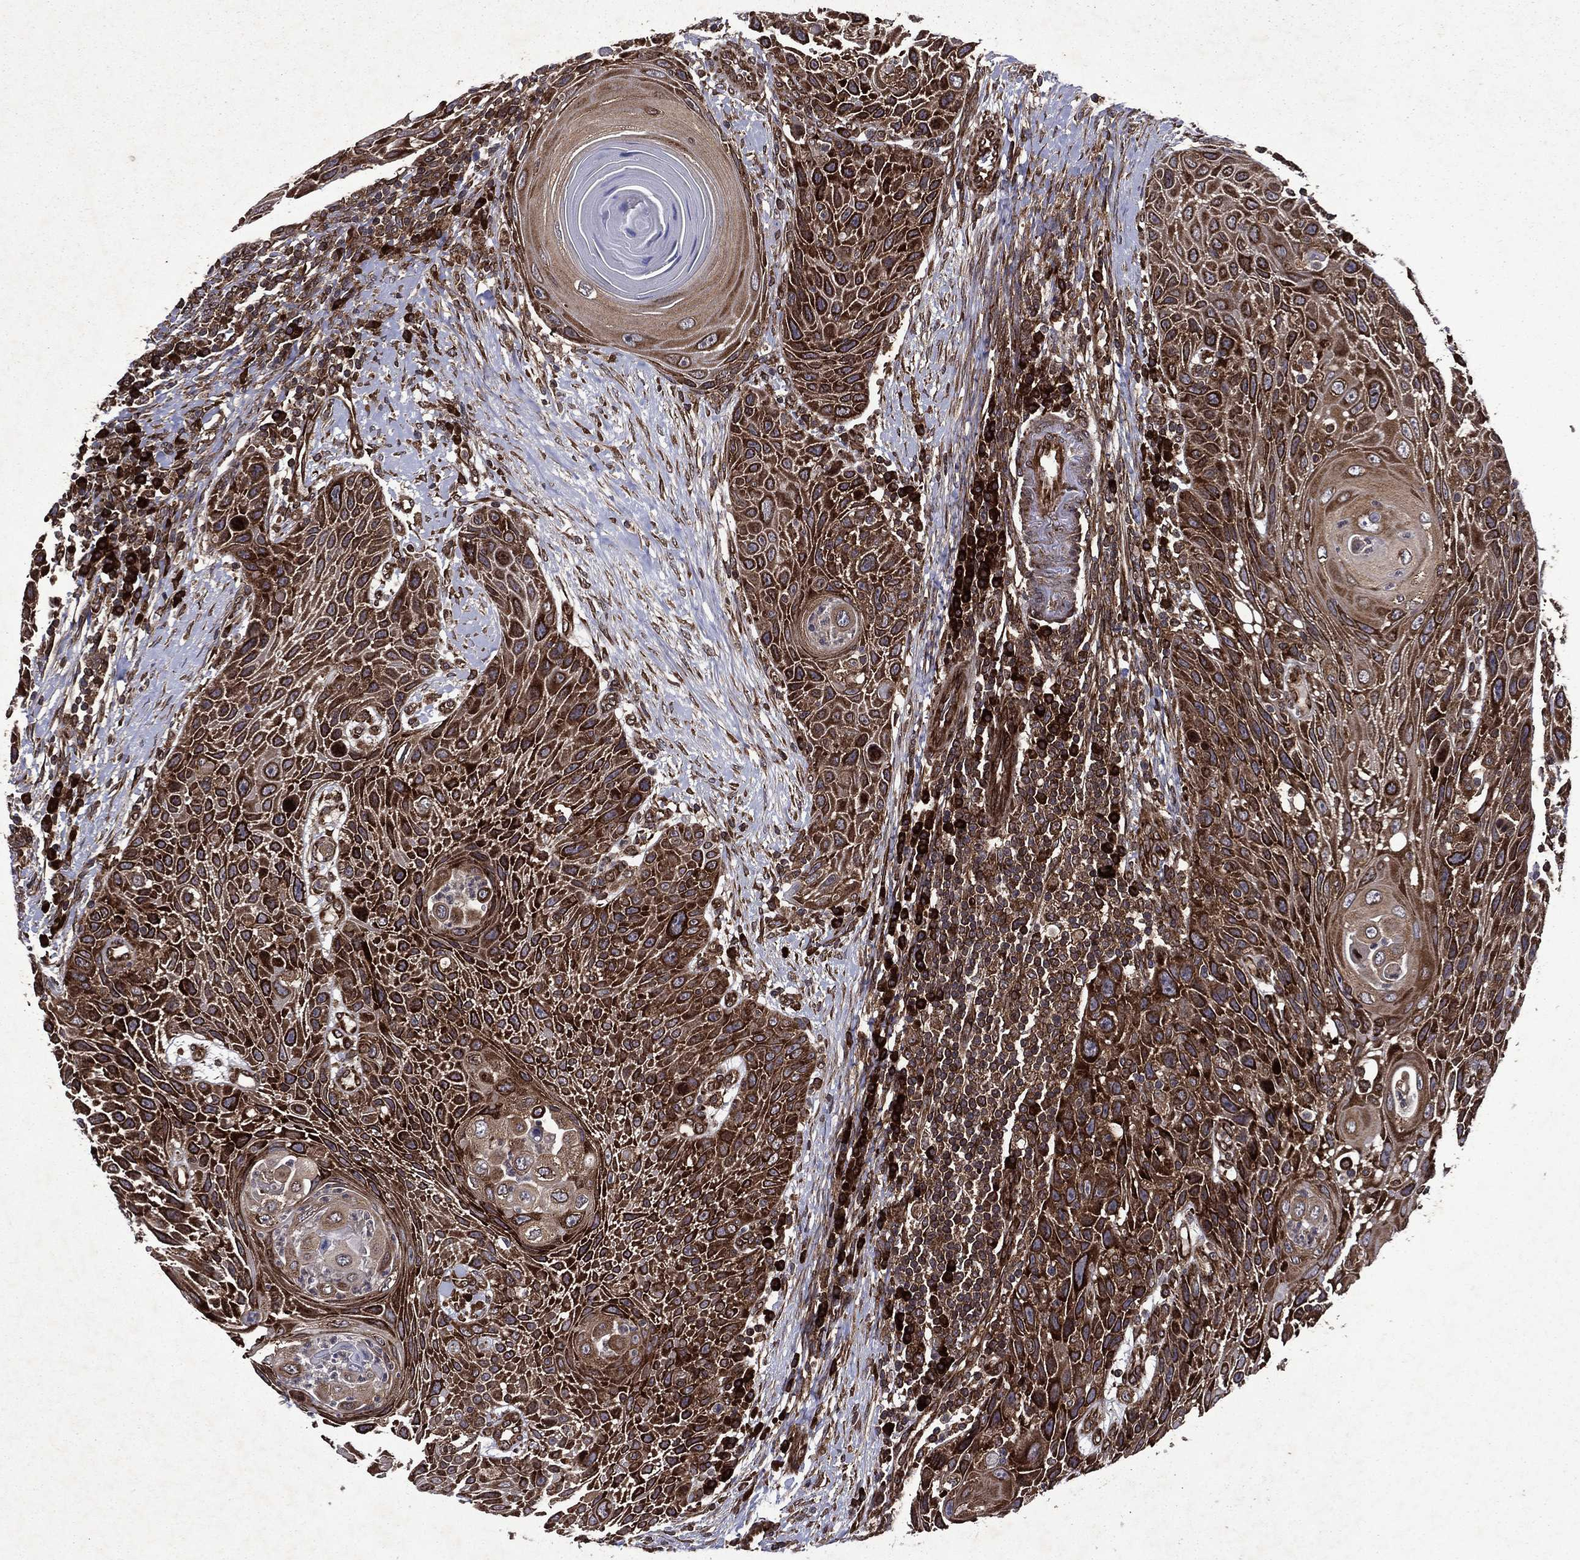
{"staining": {"intensity": "strong", "quantity": ">75%", "location": "cytoplasmic/membranous"}, "tissue": "head and neck cancer", "cell_type": "Tumor cells", "image_type": "cancer", "snomed": [{"axis": "morphology", "description": "Squamous cell carcinoma, NOS"}, {"axis": "topography", "description": "Head-Neck"}], "caption": "Protein expression by IHC displays strong cytoplasmic/membranous staining in approximately >75% of tumor cells in head and neck cancer.", "gene": "EIF2B4", "patient": {"sex": "male", "age": 69}}